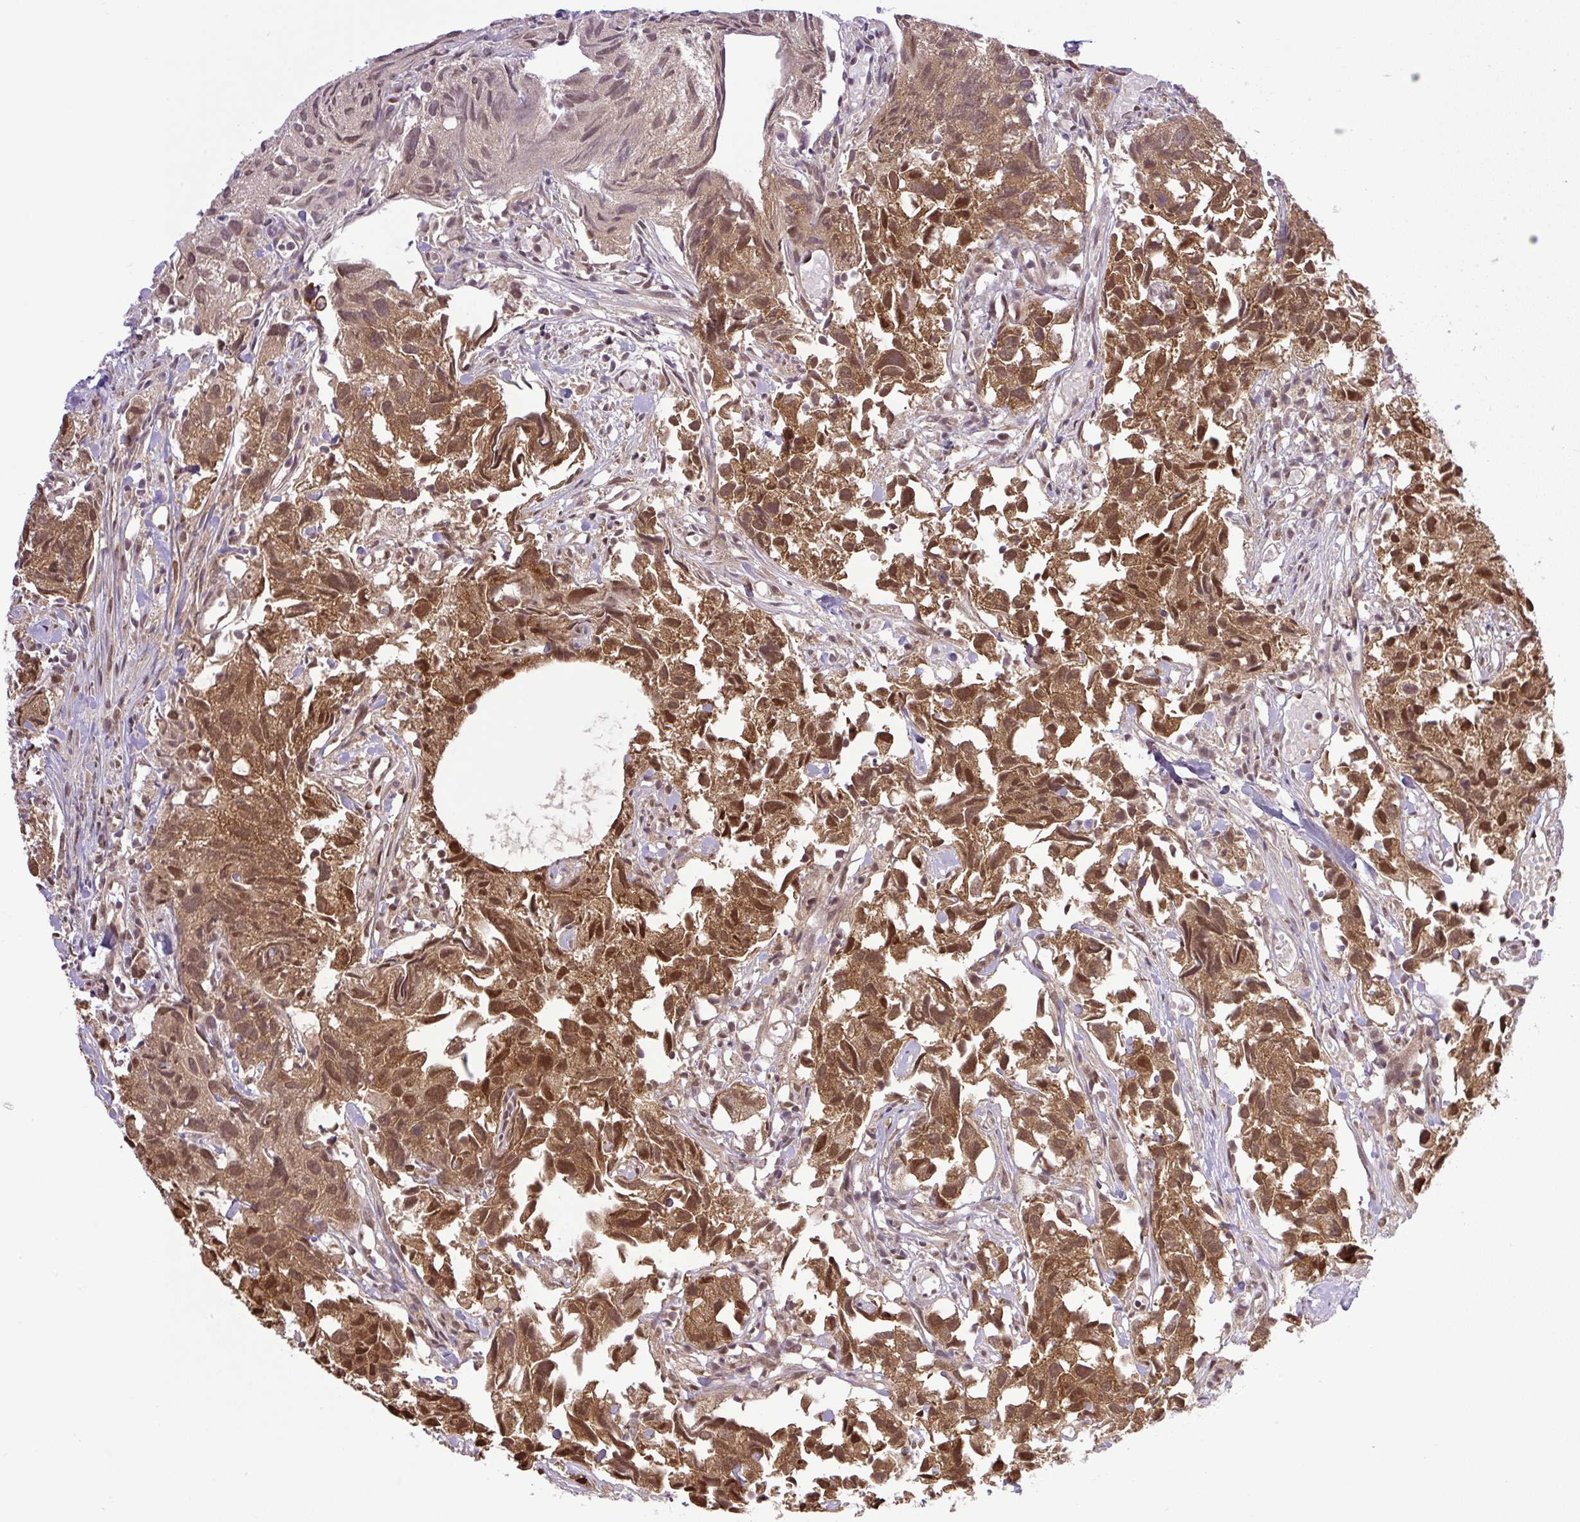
{"staining": {"intensity": "strong", "quantity": ">75%", "location": "cytoplasmic/membranous,nuclear"}, "tissue": "urothelial cancer", "cell_type": "Tumor cells", "image_type": "cancer", "snomed": [{"axis": "morphology", "description": "Urothelial carcinoma, High grade"}, {"axis": "topography", "description": "Urinary bladder"}], "caption": "IHC micrograph of neoplastic tissue: human urothelial cancer stained using immunohistochemistry reveals high levels of strong protein expression localized specifically in the cytoplasmic/membranous and nuclear of tumor cells, appearing as a cytoplasmic/membranous and nuclear brown color.", "gene": "SGTA", "patient": {"sex": "female", "age": 75}}